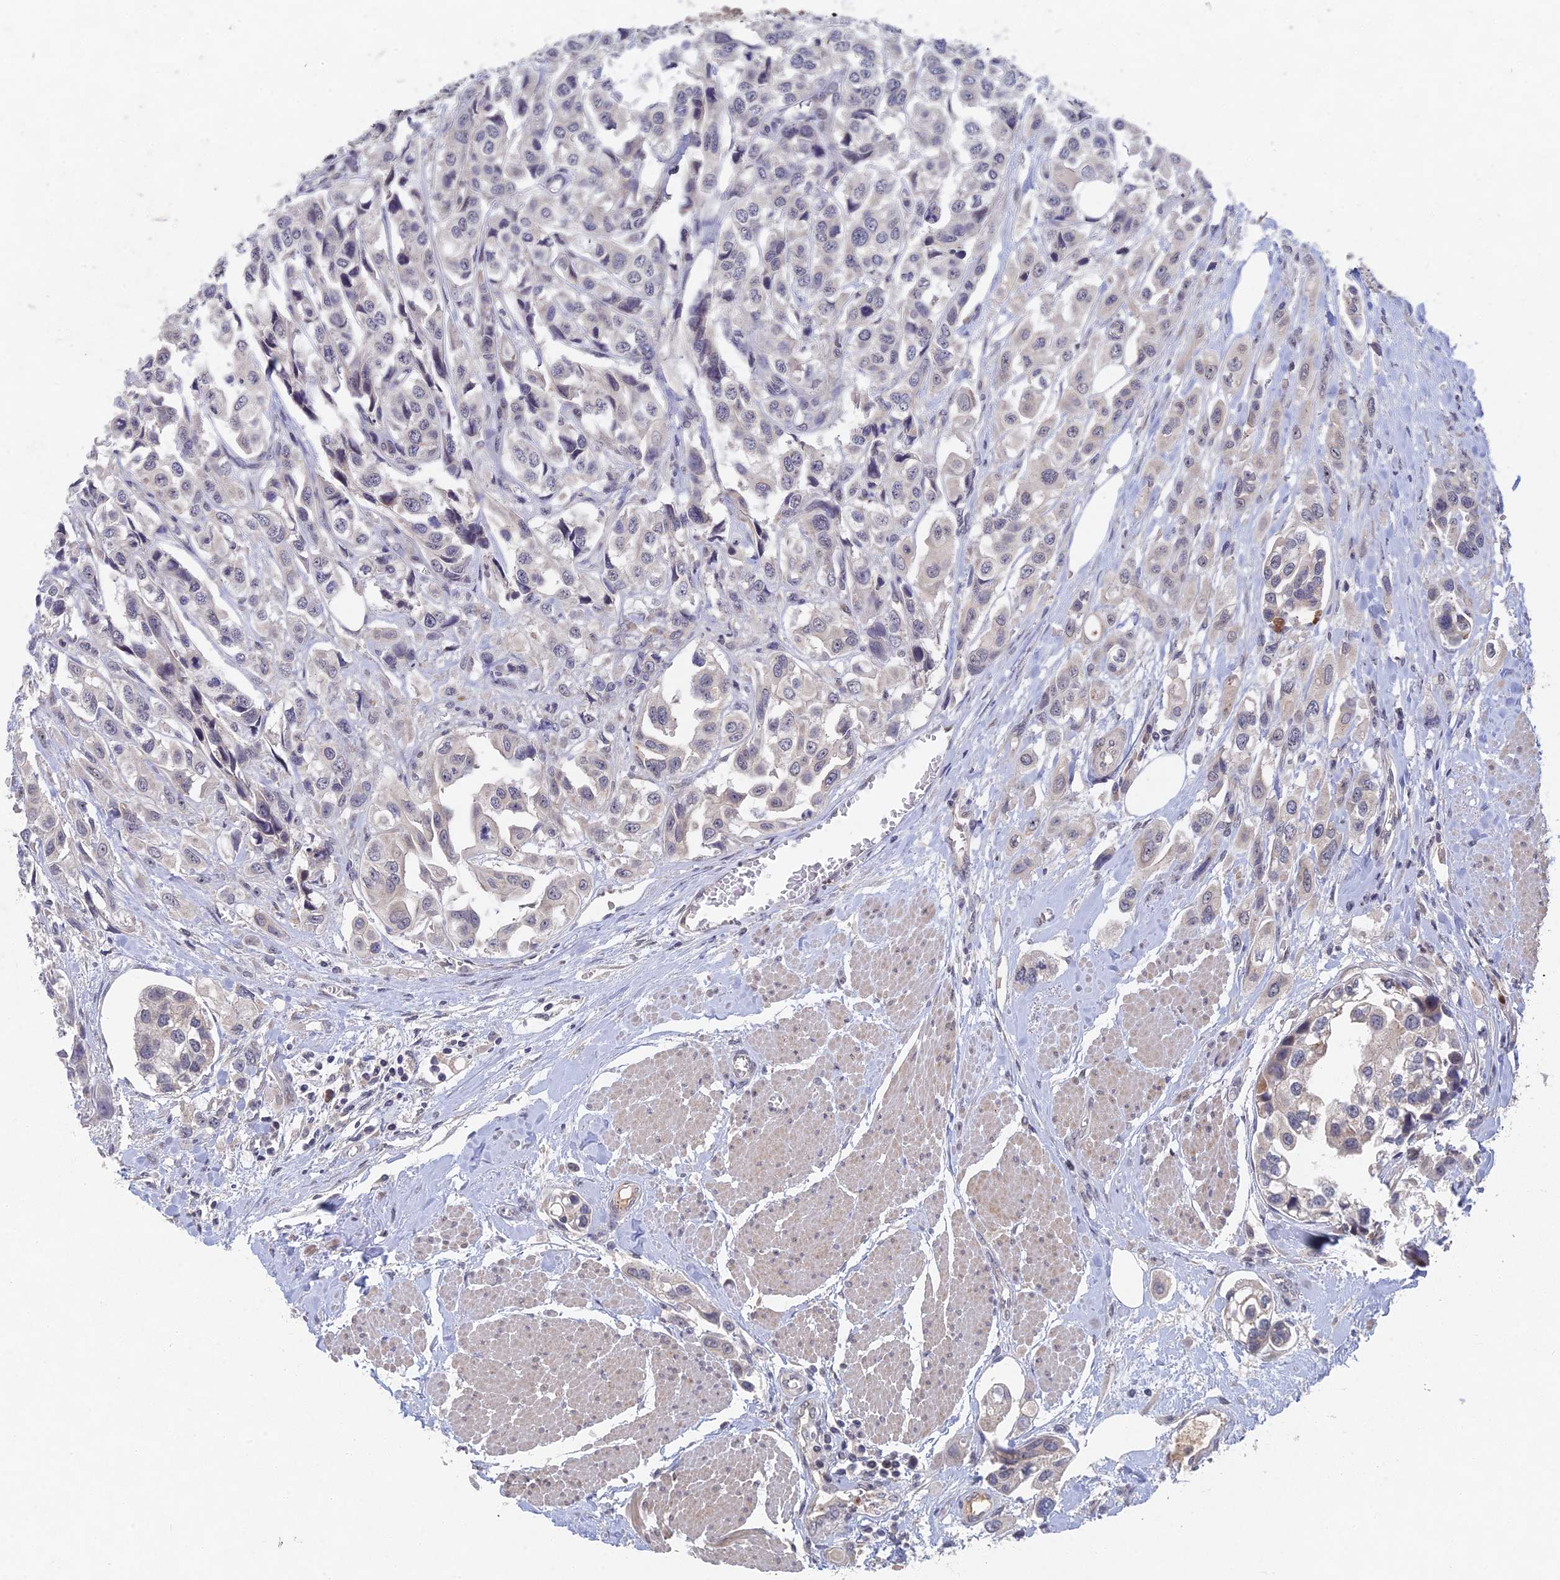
{"staining": {"intensity": "negative", "quantity": "none", "location": "none"}, "tissue": "urothelial cancer", "cell_type": "Tumor cells", "image_type": "cancer", "snomed": [{"axis": "morphology", "description": "Urothelial carcinoma, High grade"}, {"axis": "topography", "description": "Urinary bladder"}], "caption": "Immunohistochemistry (IHC) of urothelial cancer shows no expression in tumor cells.", "gene": "GNA15", "patient": {"sex": "male", "age": 67}}